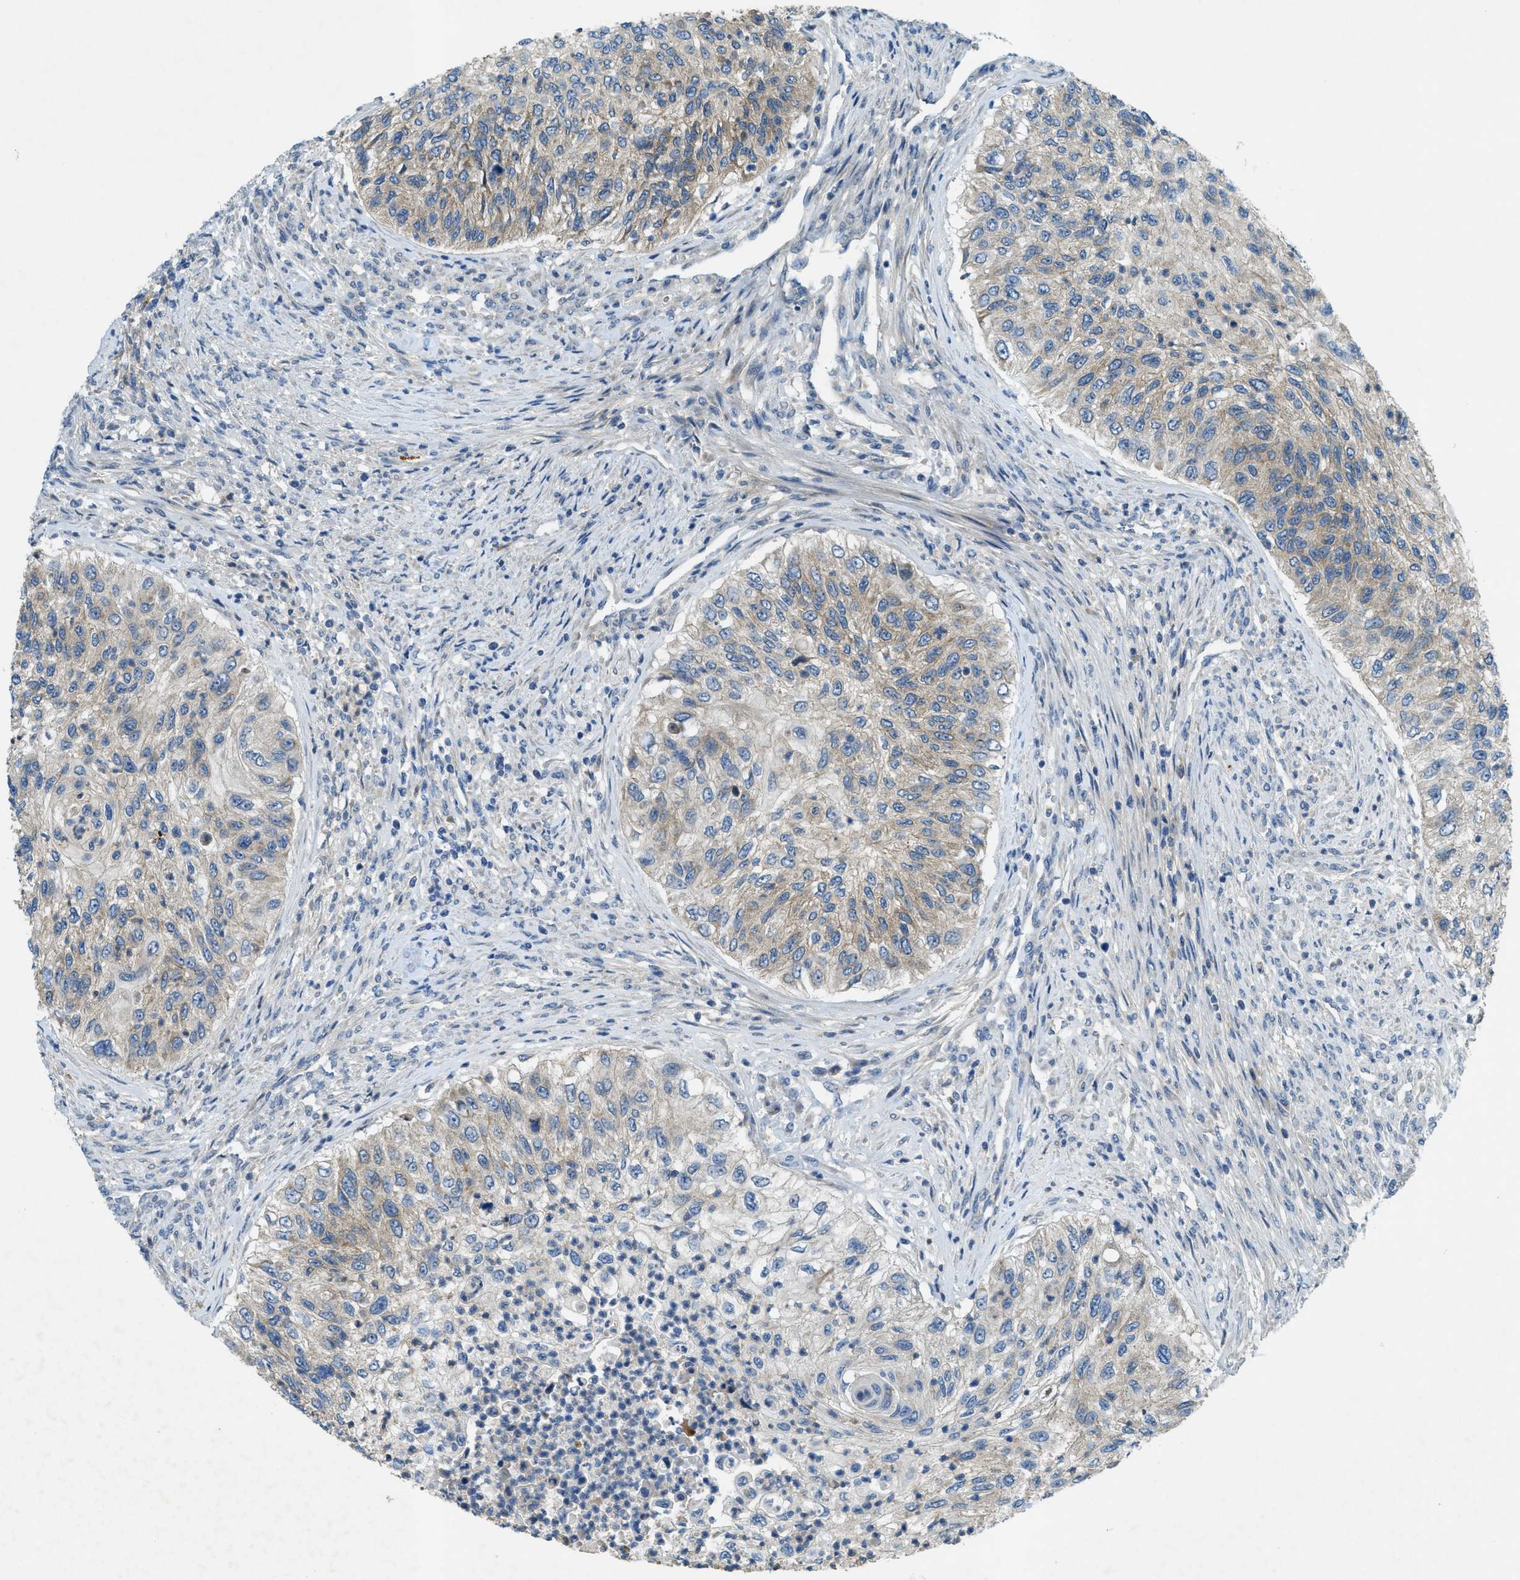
{"staining": {"intensity": "weak", "quantity": "25%-75%", "location": "cytoplasmic/membranous"}, "tissue": "urothelial cancer", "cell_type": "Tumor cells", "image_type": "cancer", "snomed": [{"axis": "morphology", "description": "Urothelial carcinoma, High grade"}, {"axis": "topography", "description": "Urinary bladder"}], "caption": "Immunohistochemical staining of human urothelial cancer shows weak cytoplasmic/membranous protein positivity in approximately 25%-75% of tumor cells.", "gene": "SNX14", "patient": {"sex": "female", "age": 60}}